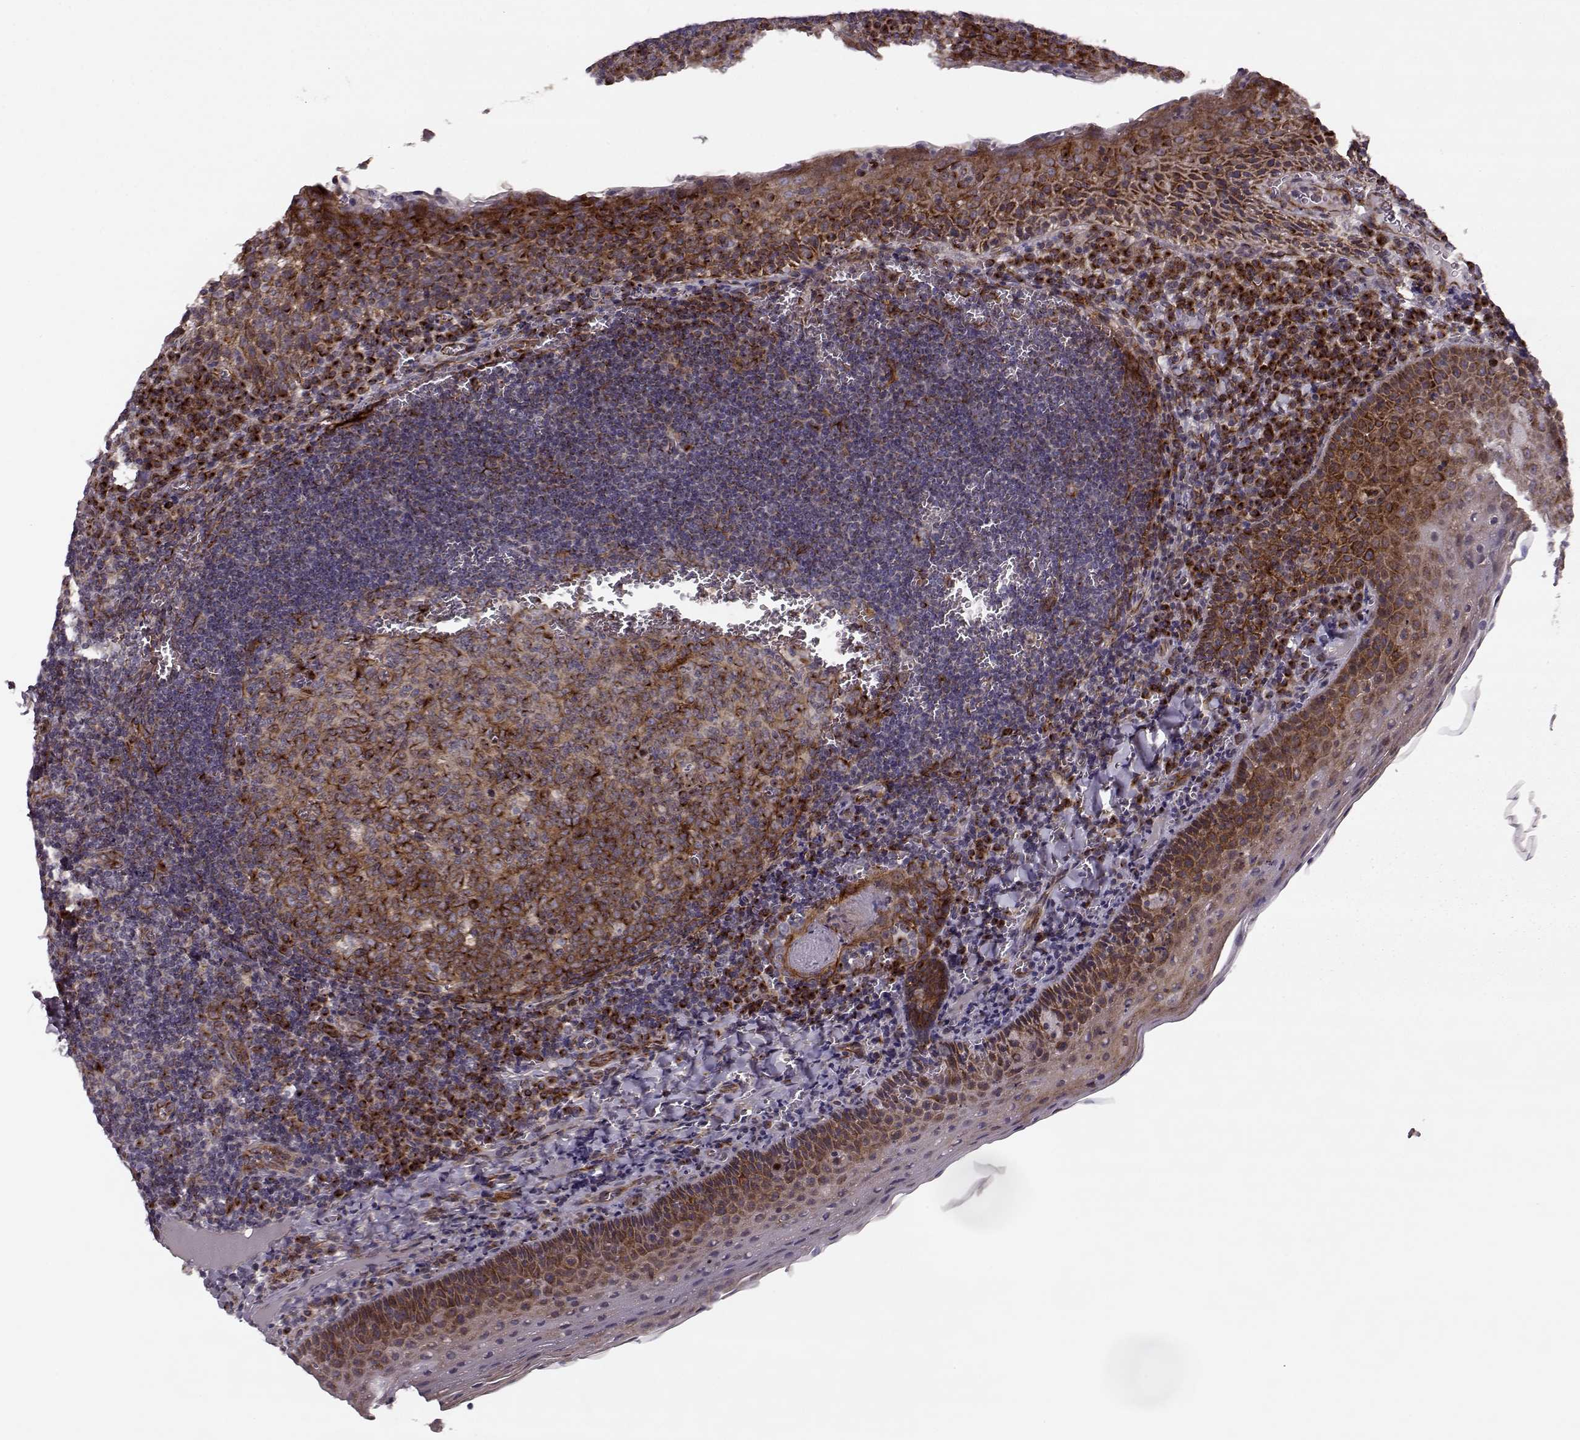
{"staining": {"intensity": "strong", "quantity": "<25%", "location": "cytoplasmic/membranous"}, "tissue": "tonsil", "cell_type": "Germinal center cells", "image_type": "normal", "snomed": [{"axis": "morphology", "description": "Normal tissue, NOS"}, {"axis": "morphology", "description": "Inflammation, NOS"}, {"axis": "topography", "description": "Tonsil"}], "caption": "Strong cytoplasmic/membranous protein expression is identified in about <25% of germinal center cells in tonsil. (Stains: DAB in brown, nuclei in blue, Microscopy: brightfield microscopy at high magnification).", "gene": "MTR", "patient": {"sex": "female", "age": 31}}